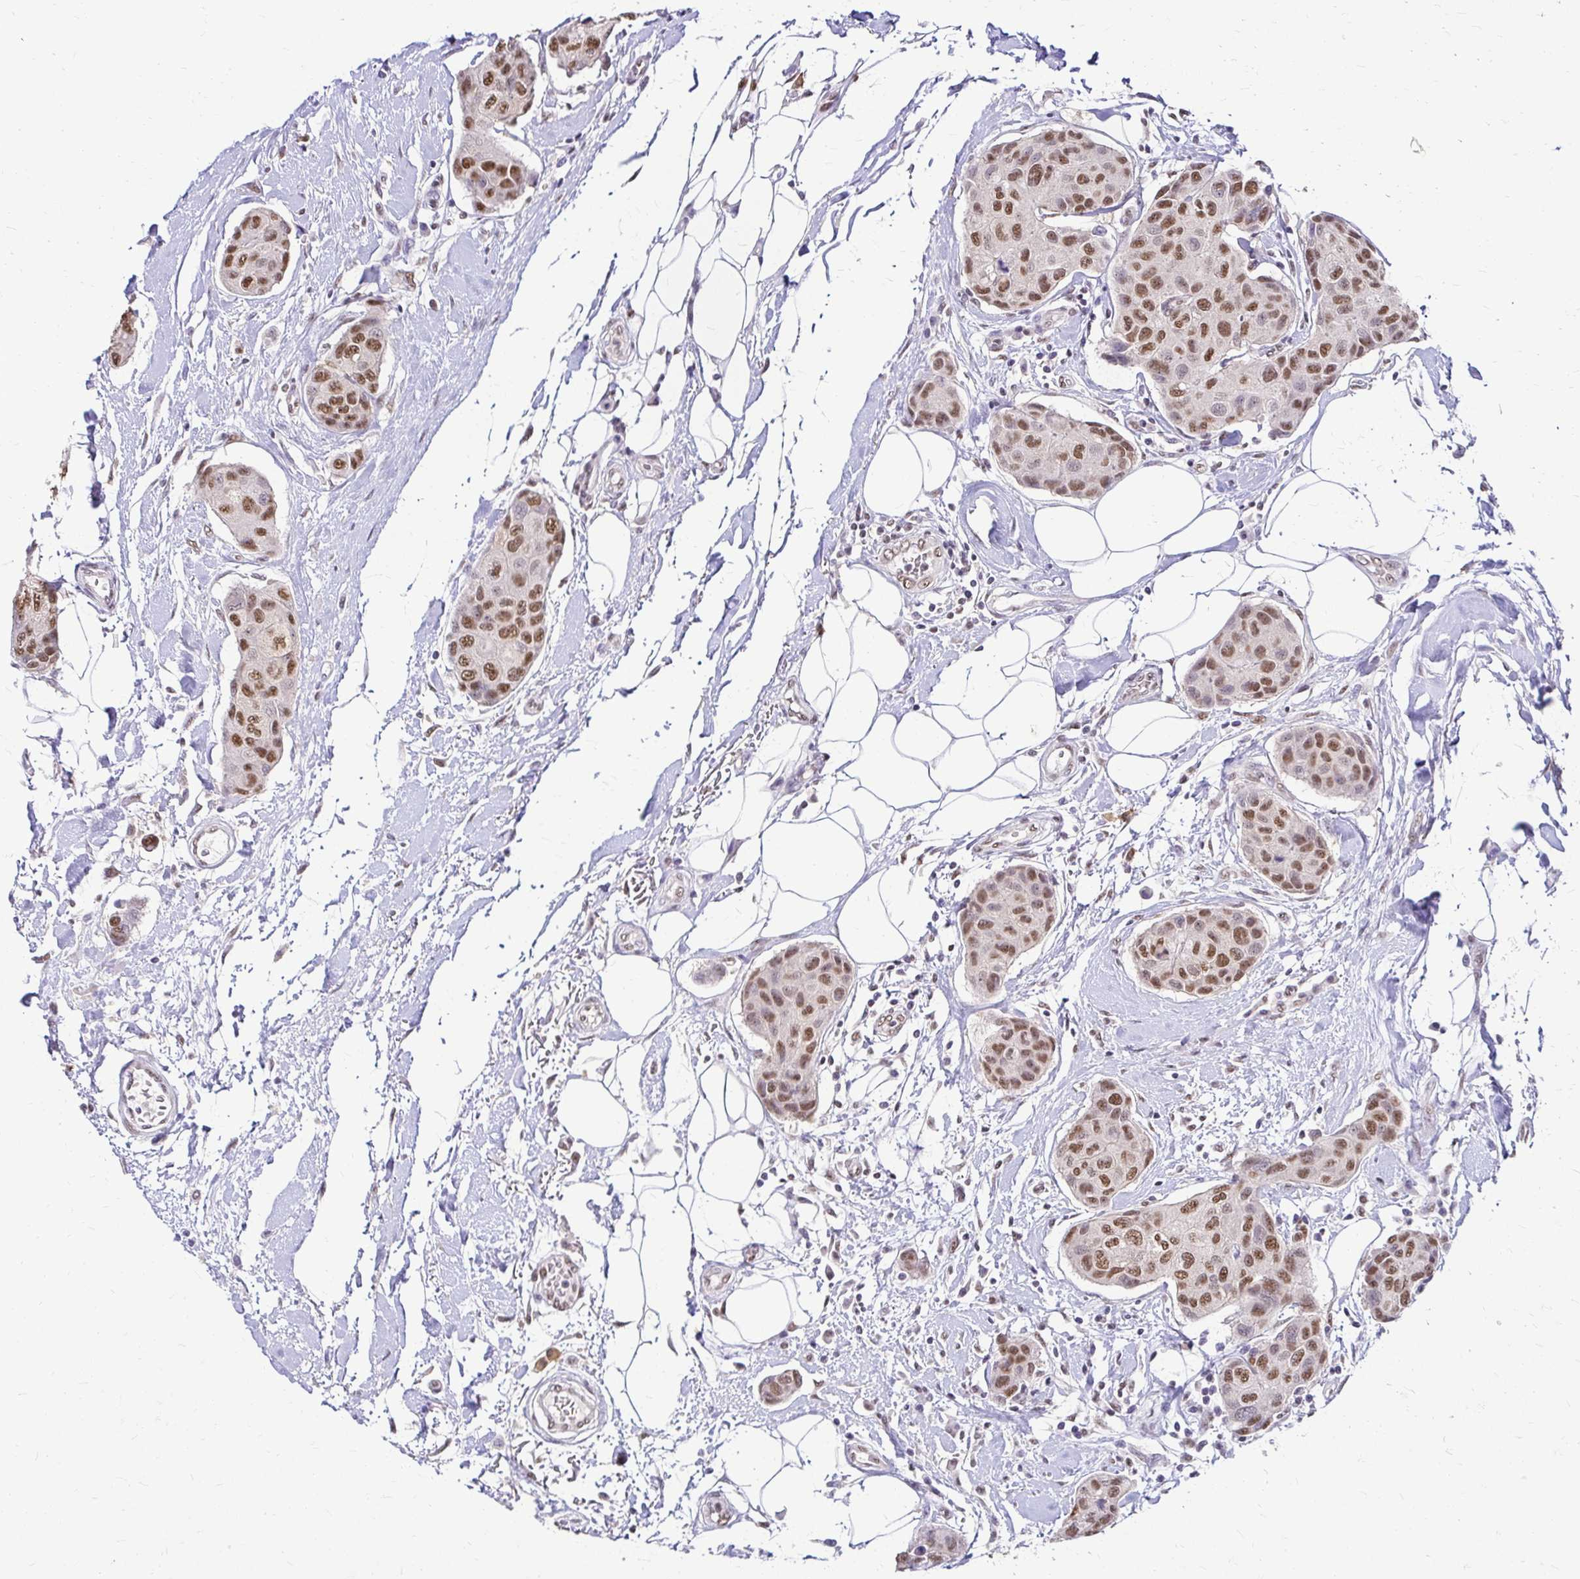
{"staining": {"intensity": "moderate", "quantity": ">75%", "location": "nuclear"}, "tissue": "breast cancer", "cell_type": "Tumor cells", "image_type": "cancer", "snomed": [{"axis": "morphology", "description": "Duct carcinoma"}, {"axis": "topography", "description": "Breast"}, {"axis": "topography", "description": "Lymph node"}], "caption": "An image of breast cancer (intraductal carcinoma) stained for a protein reveals moderate nuclear brown staining in tumor cells.", "gene": "RIMS4", "patient": {"sex": "female", "age": 80}}